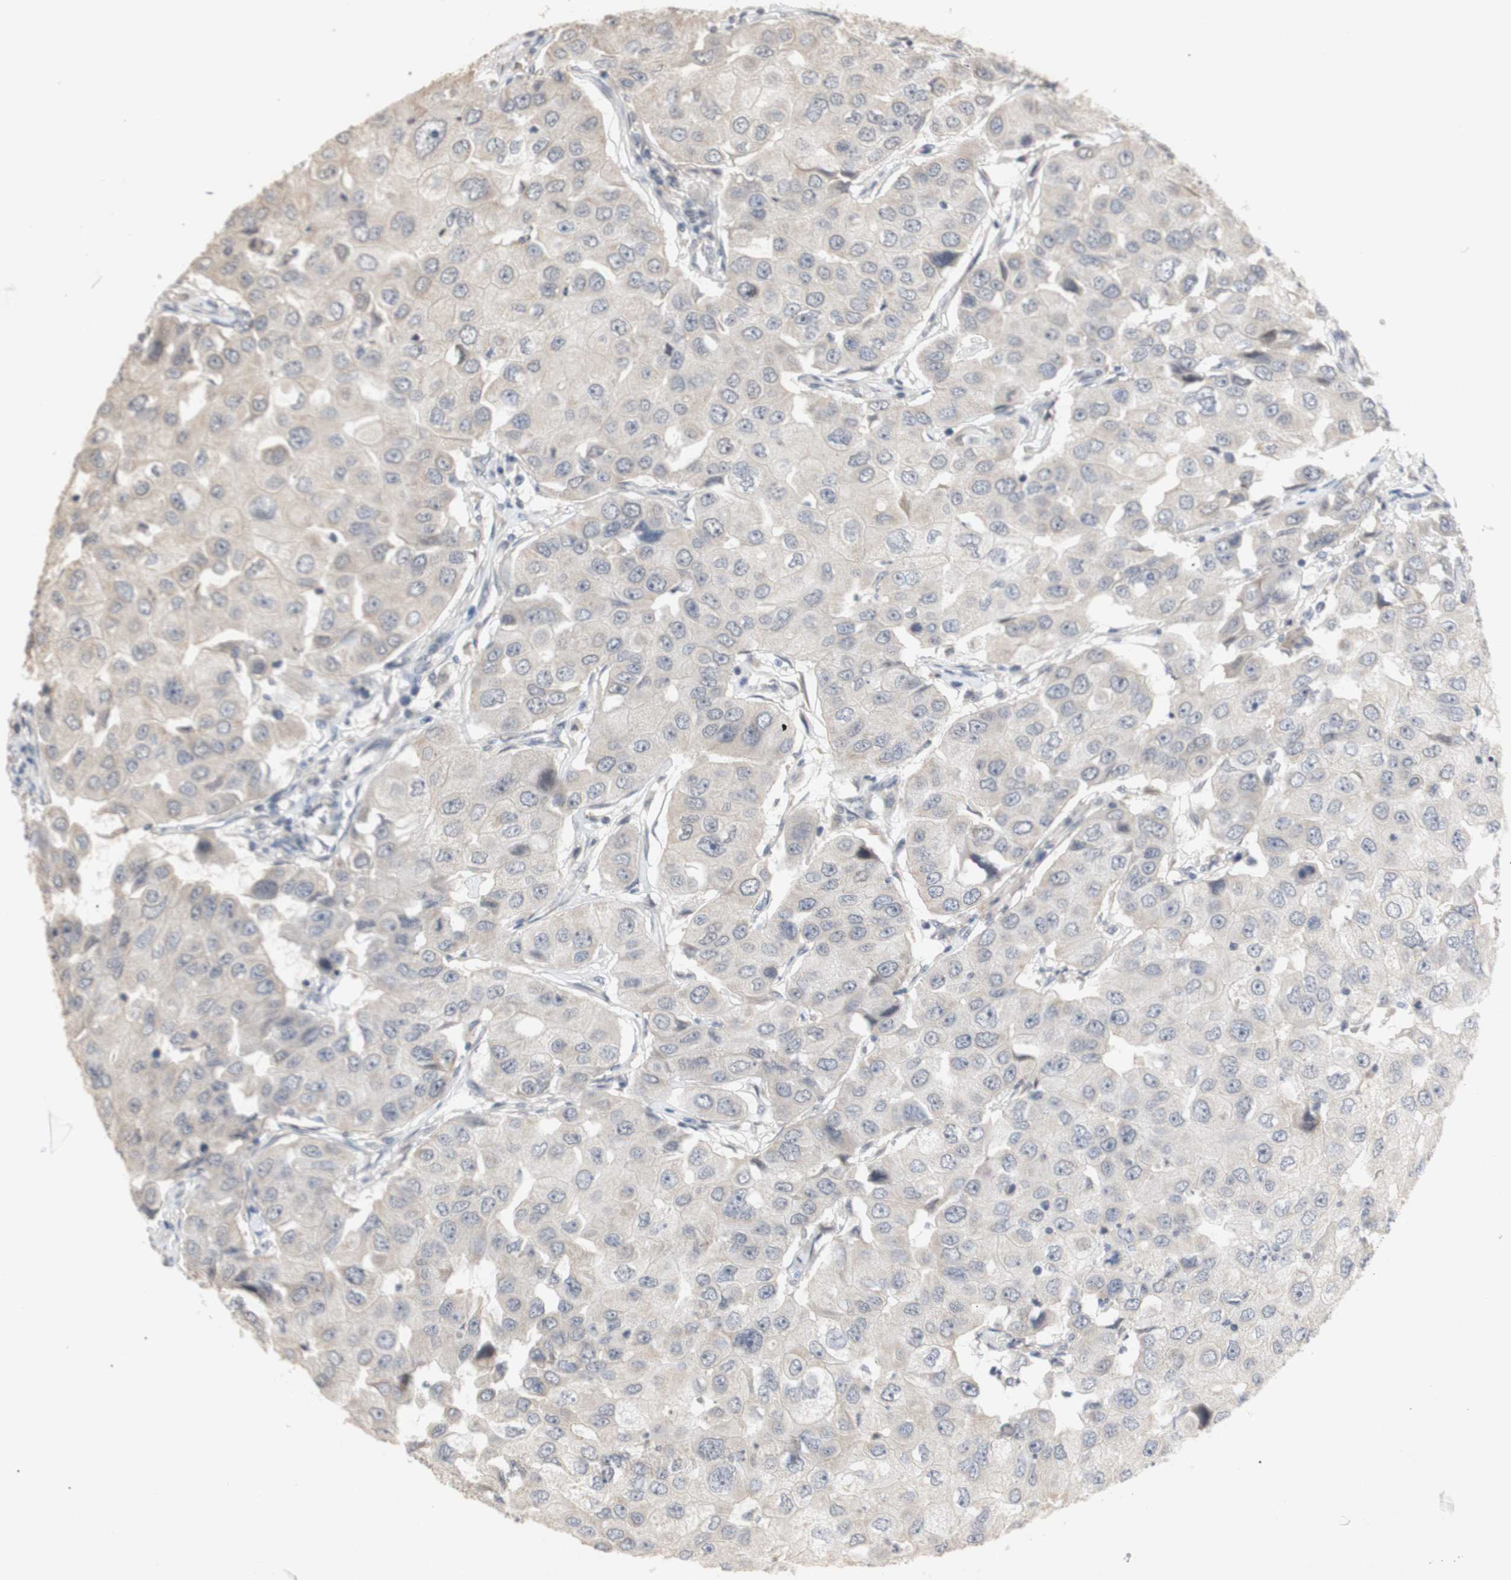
{"staining": {"intensity": "negative", "quantity": "none", "location": "none"}, "tissue": "breast cancer", "cell_type": "Tumor cells", "image_type": "cancer", "snomed": [{"axis": "morphology", "description": "Duct carcinoma"}, {"axis": "topography", "description": "Breast"}], "caption": "Immunohistochemical staining of intraductal carcinoma (breast) exhibits no significant staining in tumor cells.", "gene": "FOSB", "patient": {"sex": "female", "age": 27}}